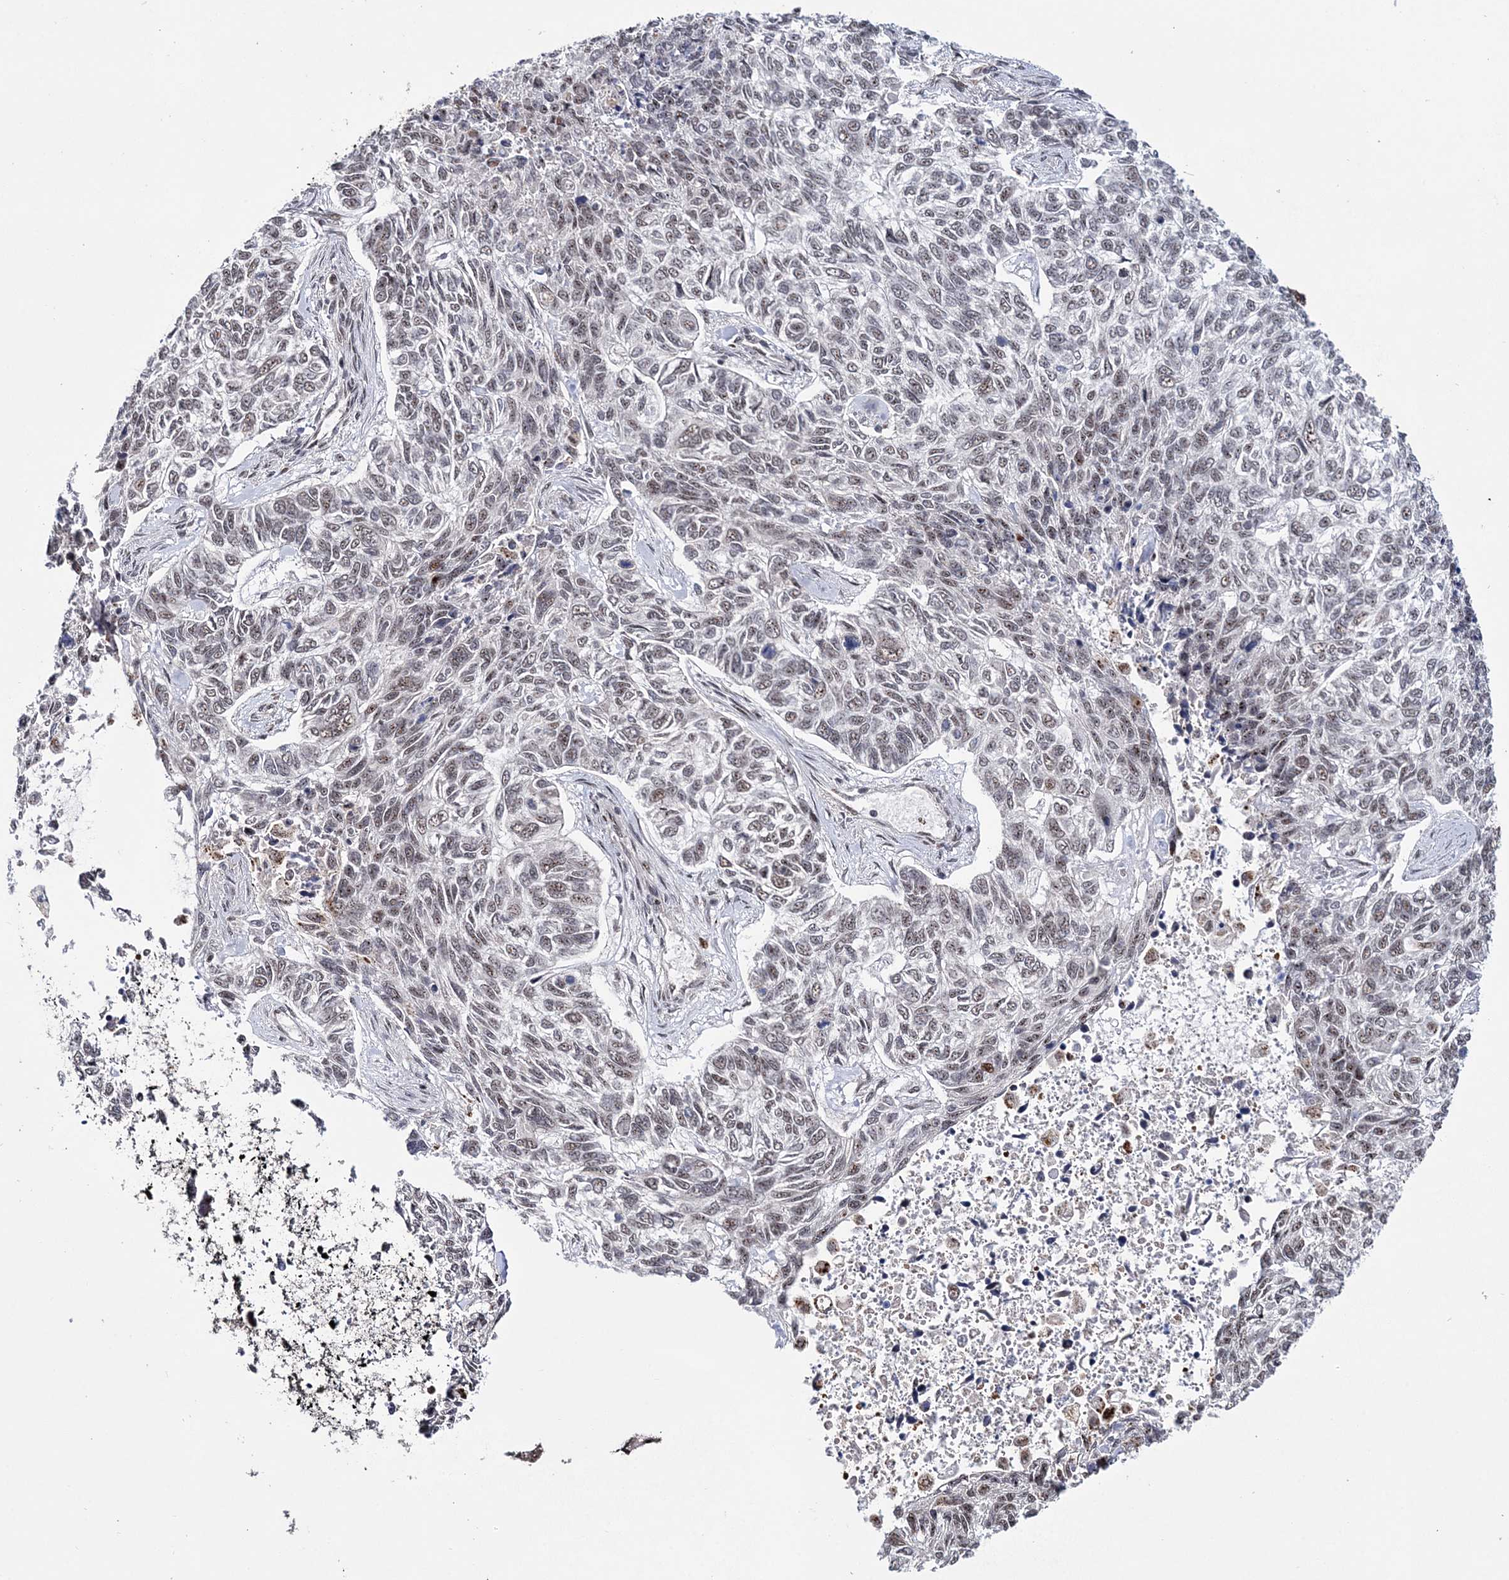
{"staining": {"intensity": "weak", "quantity": "<25%", "location": "nuclear"}, "tissue": "skin cancer", "cell_type": "Tumor cells", "image_type": "cancer", "snomed": [{"axis": "morphology", "description": "Basal cell carcinoma"}, {"axis": "topography", "description": "Skin"}], "caption": "Tumor cells show no significant protein positivity in skin basal cell carcinoma.", "gene": "TATDN2", "patient": {"sex": "female", "age": 65}}